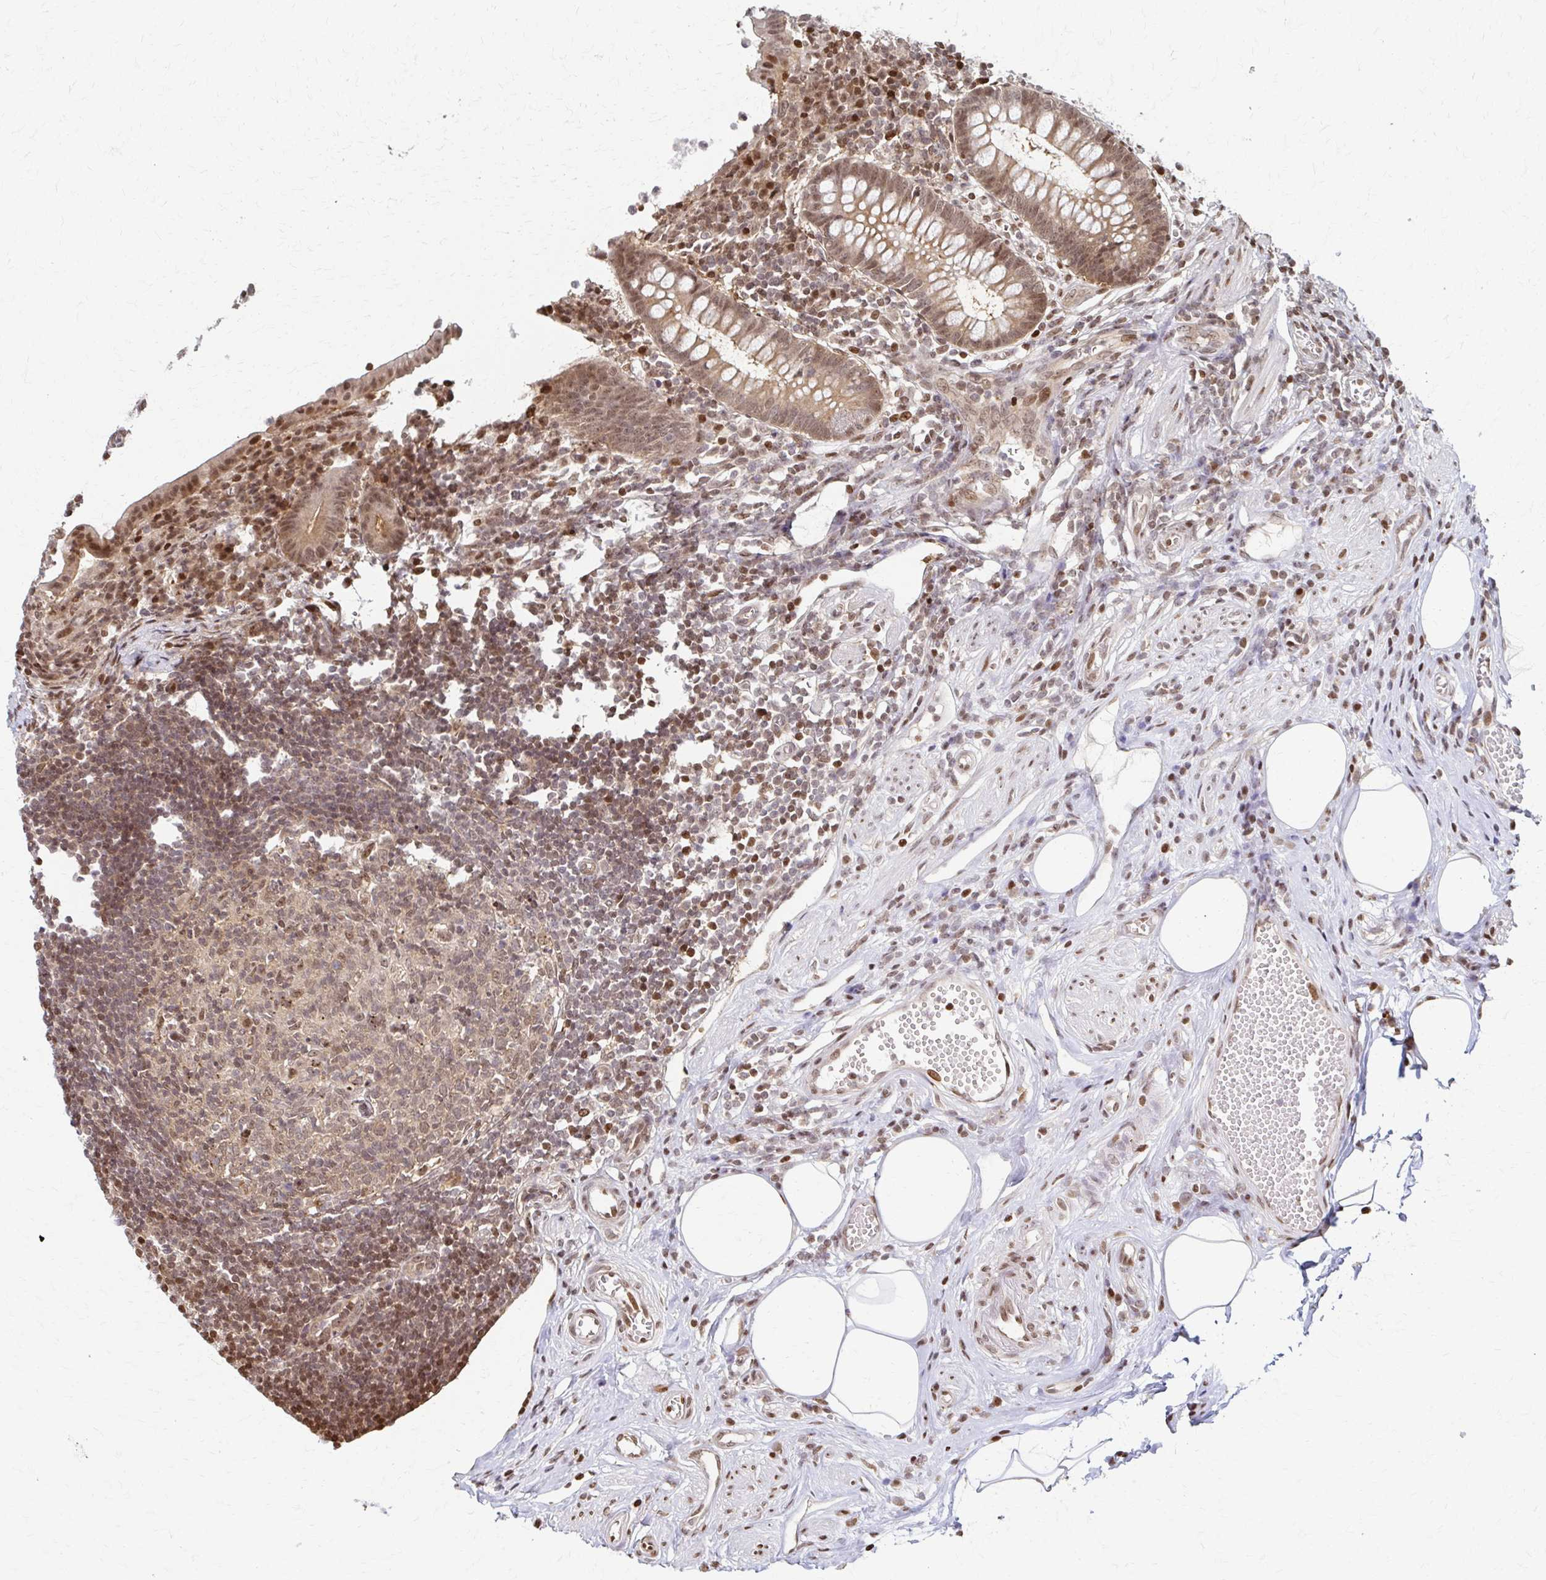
{"staining": {"intensity": "moderate", "quantity": ">75%", "location": "cytoplasmic/membranous,nuclear"}, "tissue": "appendix", "cell_type": "Glandular cells", "image_type": "normal", "snomed": [{"axis": "morphology", "description": "Normal tissue, NOS"}, {"axis": "topography", "description": "Appendix"}], "caption": "Appendix stained with DAB (3,3'-diaminobenzidine) IHC shows medium levels of moderate cytoplasmic/membranous,nuclear staining in approximately >75% of glandular cells.", "gene": "PSMD7", "patient": {"sex": "female", "age": 56}}